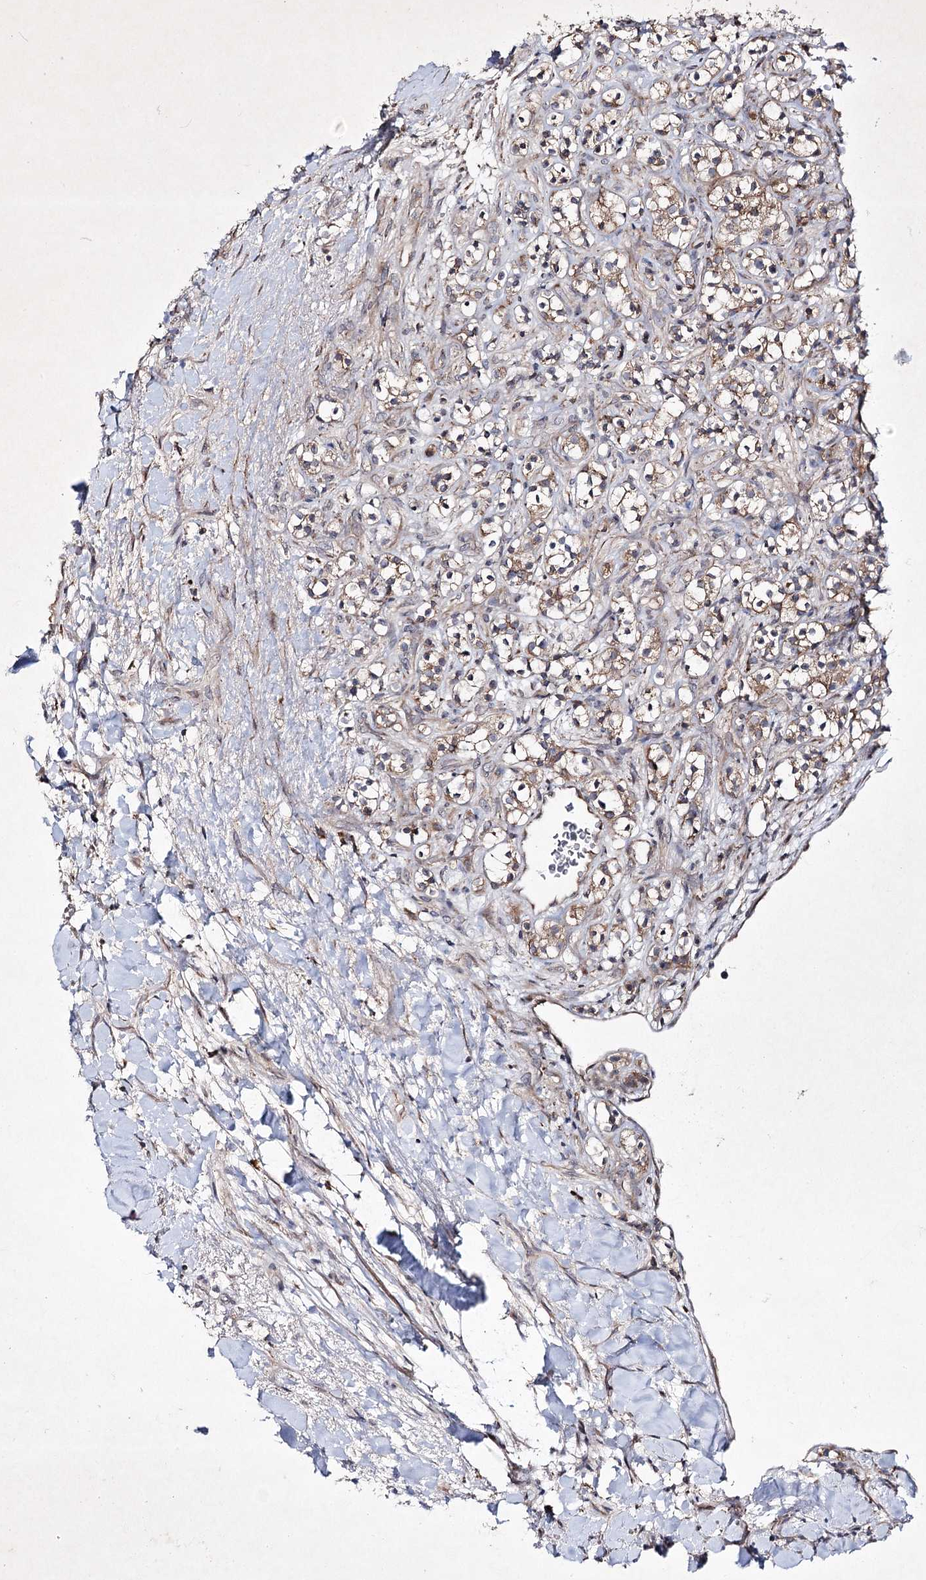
{"staining": {"intensity": "weak", "quantity": ">75%", "location": "cytoplasmic/membranous"}, "tissue": "renal cancer", "cell_type": "Tumor cells", "image_type": "cancer", "snomed": [{"axis": "morphology", "description": "Adenocarcinoma, NOS"}, {"axis": "topography", "description": "Kidney"}], "caption": "Immunohistochemical staining of human renal cancer shows low levels of weak cytoplasmic/membranous protein staining in about >75% of tumor cells.", "gene": "ALG9", "patient": {"sex": "male", "age": 77}}